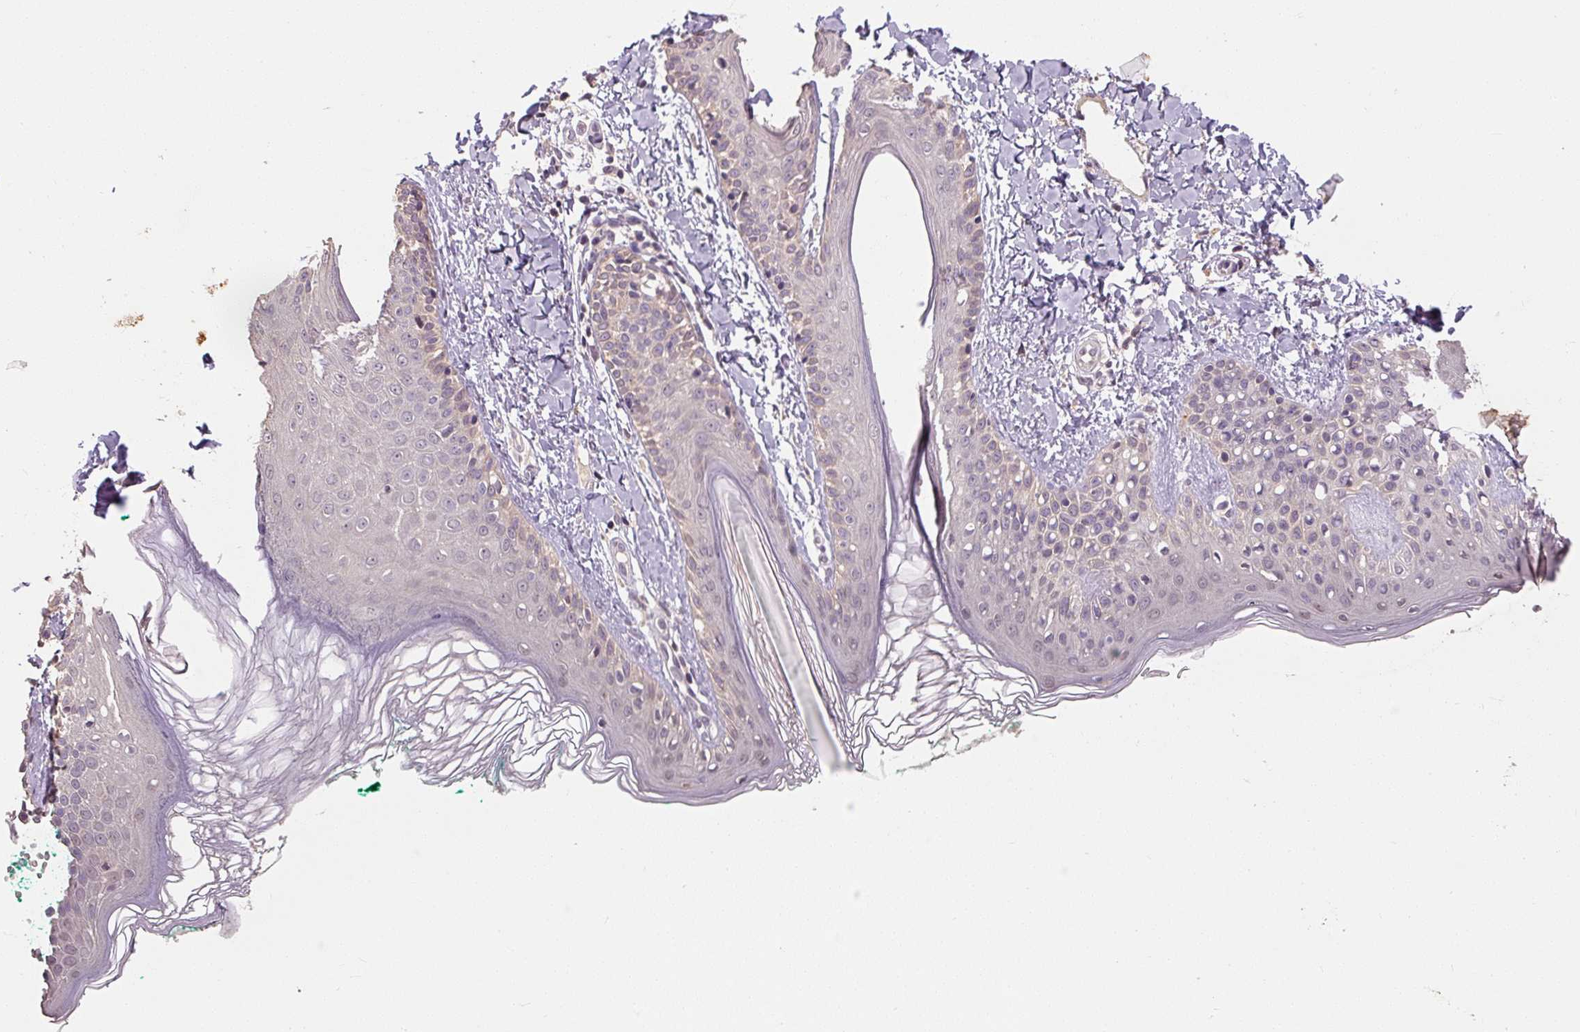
{"staining": {"intensity": "negative", "quantity": "none", "location": "none"}, "tissue": "skin", "cell_type": "Fibroblasts", "image_type": "normal", "snomed": [{"axis": "morphology", "description": "Normal tissue, NOS"}, {"axis": "topography", "description": "Skin"}], "caption": "Immunohistochemistry (IHC) histopathology image of unremarkable human skin stained for a protein (brown), which reveals no staining in fibroblasts. (DAB (3,3'-diaminobenzidine) IHC, high magnification).", "gene": "CFAP65", "patient": {"sex": "male", "age": 16}}